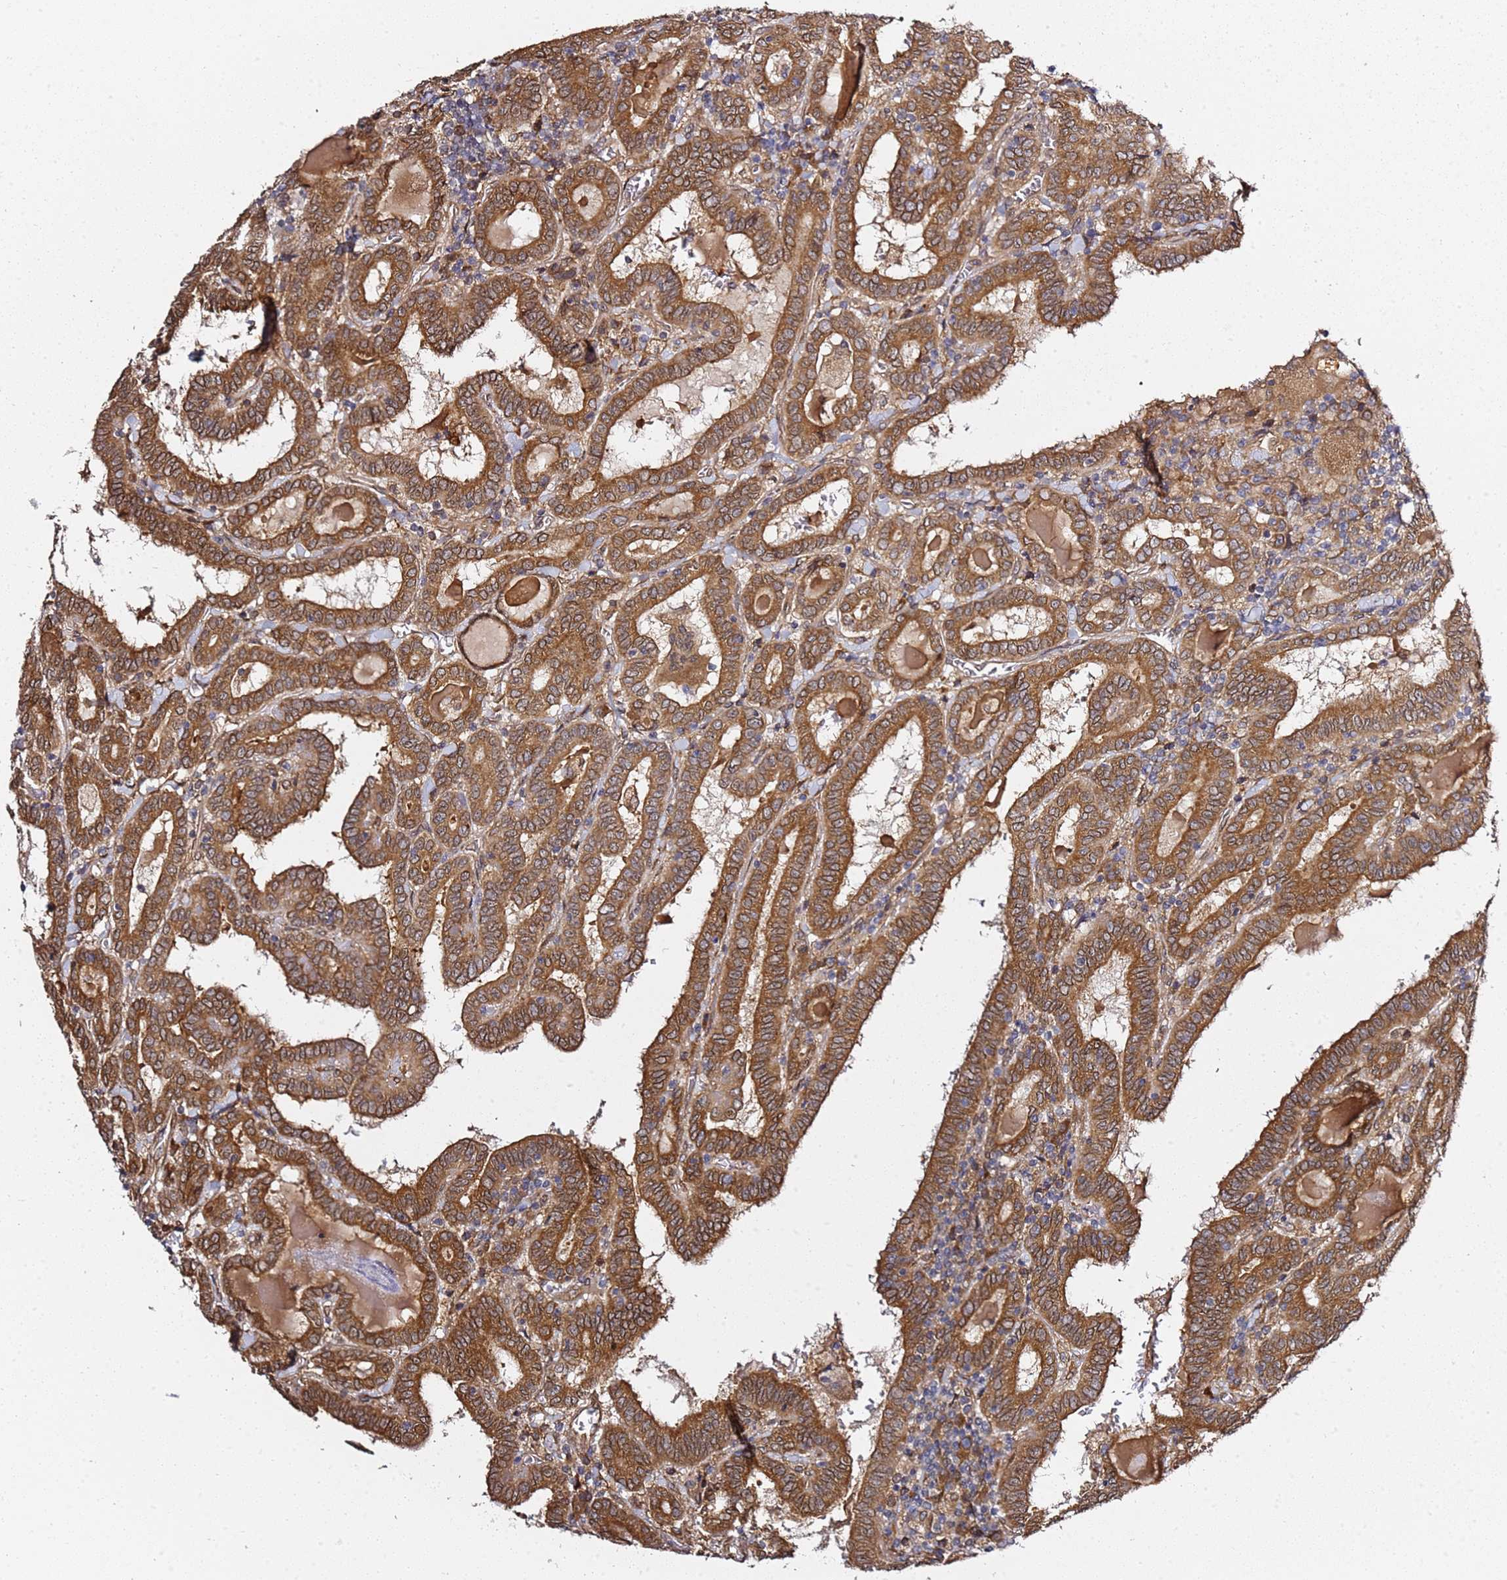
{"staining": {"intensity": "strong", "quantity": ">75%", "location": "cytoplasmic/membranous"}, "tissue": "thyroid cancer", "cell_type": "Tumor cells", "image_type": "cancer", "snomed": [{"axis": "morphology", "description": "Papillary adenocarcinoma, NOS"}, {"axis": "topography", "description": "Thyroid gland"}], "caption": "IHC staining of thyroid cancer, which shows high levels of strong cytoplasmic/membranous expression in about >75% of tumor cells indicating strong cytoplasmic/membranous protein positivity. The staining was performed using DAB (3,3'-diaminobenzidine) (brown) for protein detection and nuclei were counterstained in hematoxylin (blue).", "gene": "PRKAB2", "patient": {"sex": "female", "age": 72}}